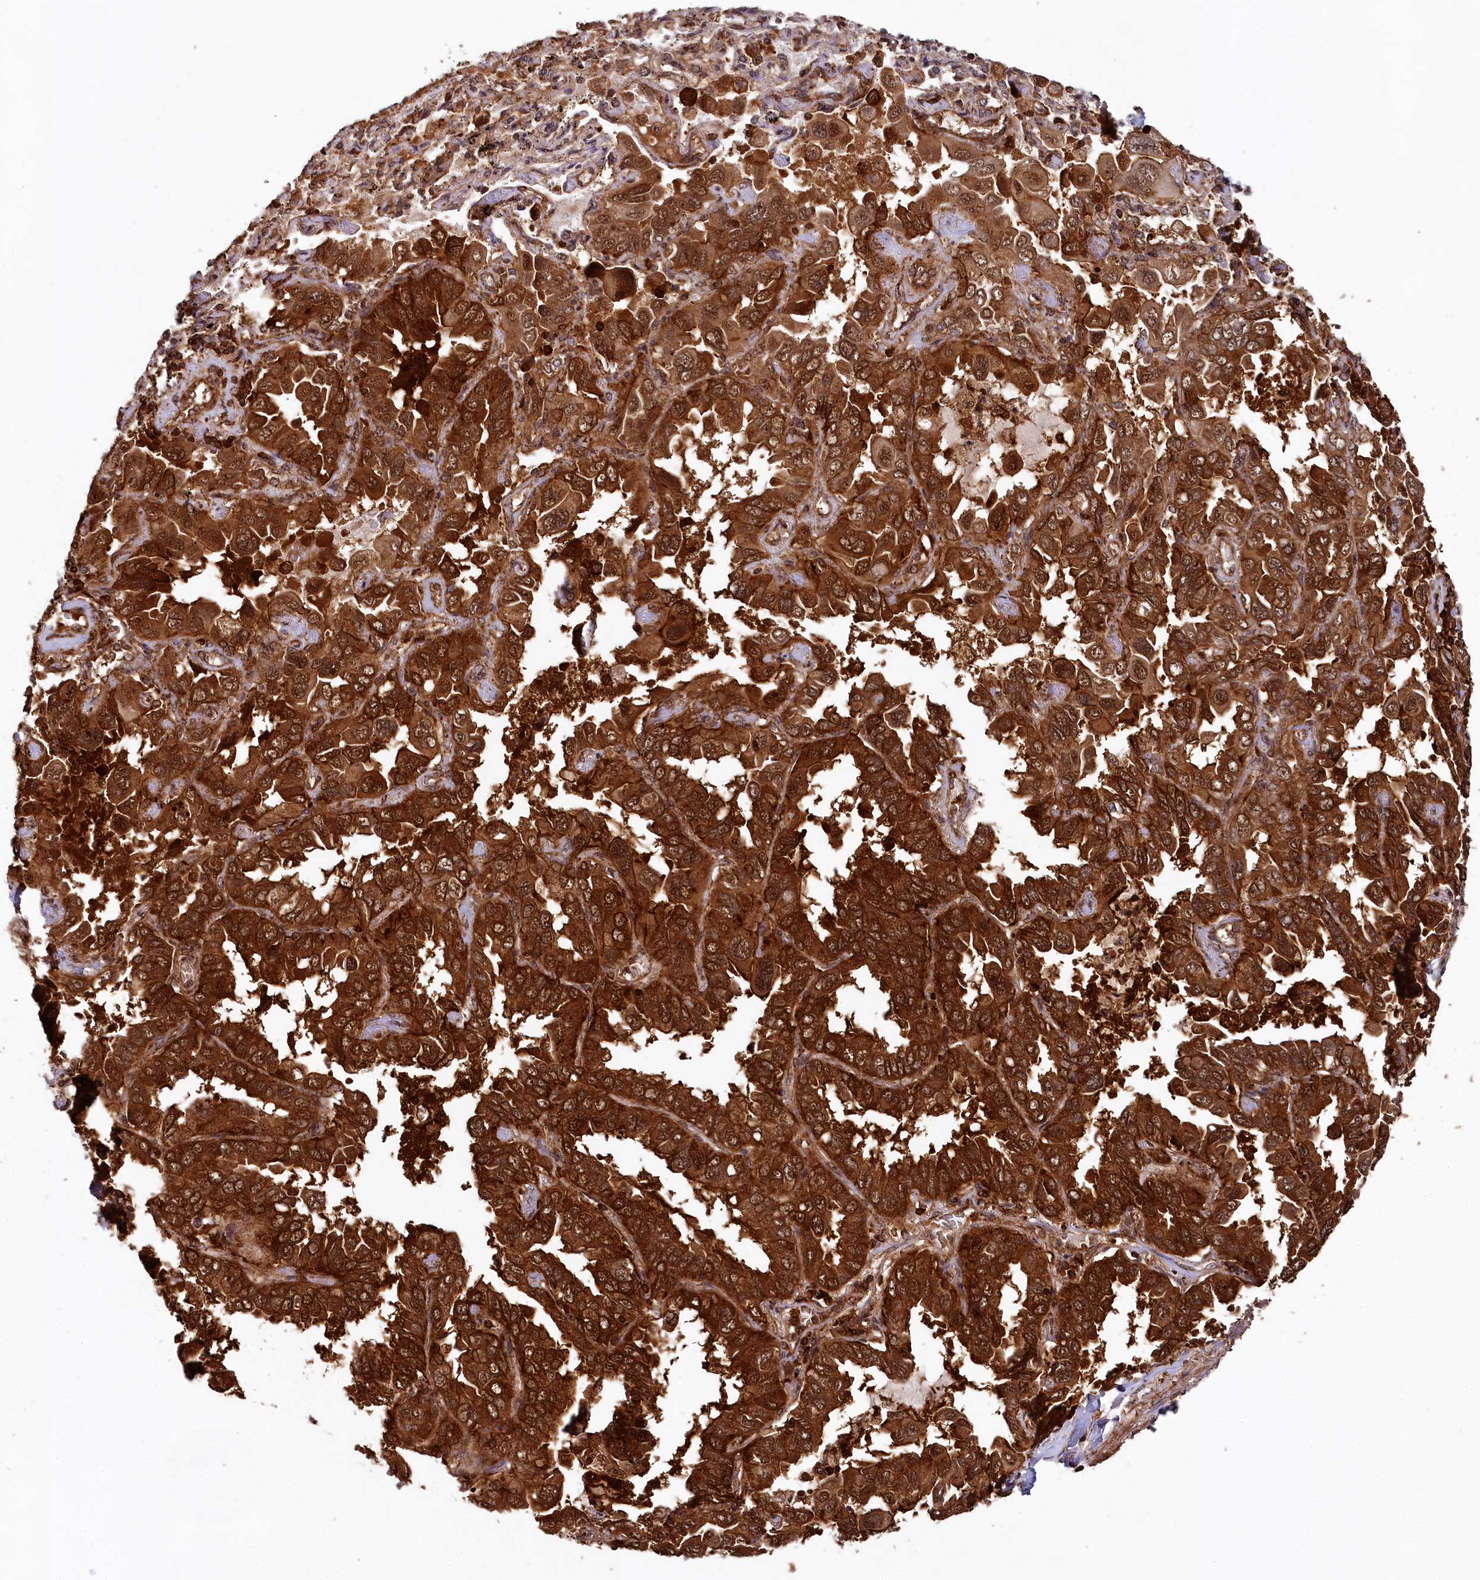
{"staining": {"intensity": "strong", "quantity": ">75%", "location": "cytoplasmic/membranous"}, "tissue": "lung cancer", "cell_type": "Tumor cells", "image_type": "cancer", "snomed": [{"axis": "morphology", "description": "Adenocarcinoma, NOS"}, {"axis": "topography", "description": "Lung"}], "caption": "Immunohistochemistry of lung cancer (adenocarcinoma) shows high levels of strong cytoplasmic/membranous positivity in about >75% of tumor cells.", "gene": "STUB1", "patient": {"sex": "male", "age": 64}}